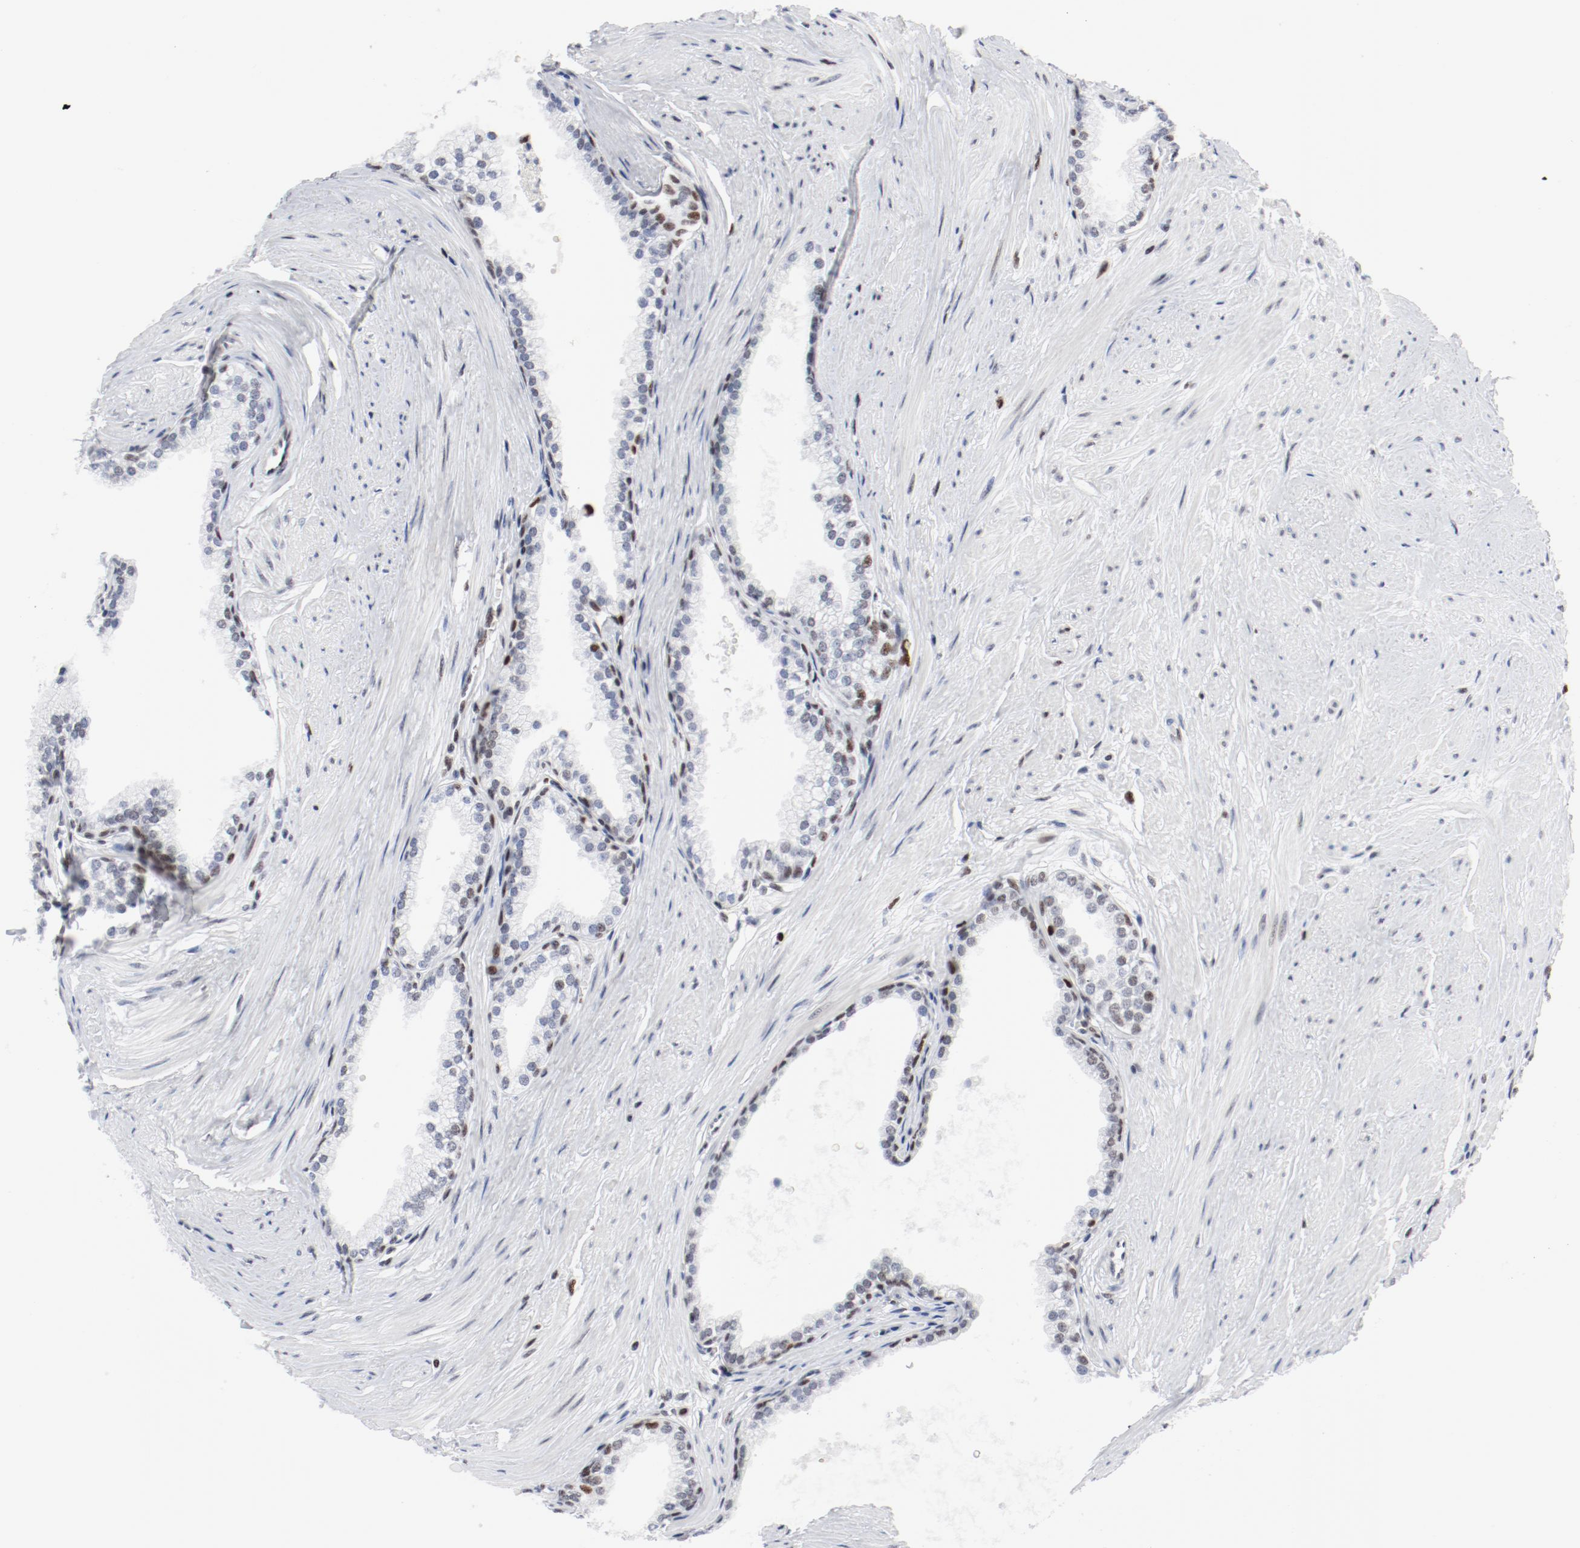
{"staining": {"intensity": "strong", "quantity": "25%-75%", "location": "nuclear"}, "tissue": "prostate", "cell_type": "Glandular cells", "image_type": "normal", "snomed": [{"axis": "morphology", "description": "Normal tissue, NOS"}, {"axis": "topography", "description": "Prostate"}], "caption": "High-power microscopy captured an immunohistochemistry micrograph of normal prostate, revealing strong nuclear positivity in about 25%-75% of glandular cells. Nuclei are stained in blue.", "gene": "POLD1", "patient": {"sex": "male", "age": 64}}